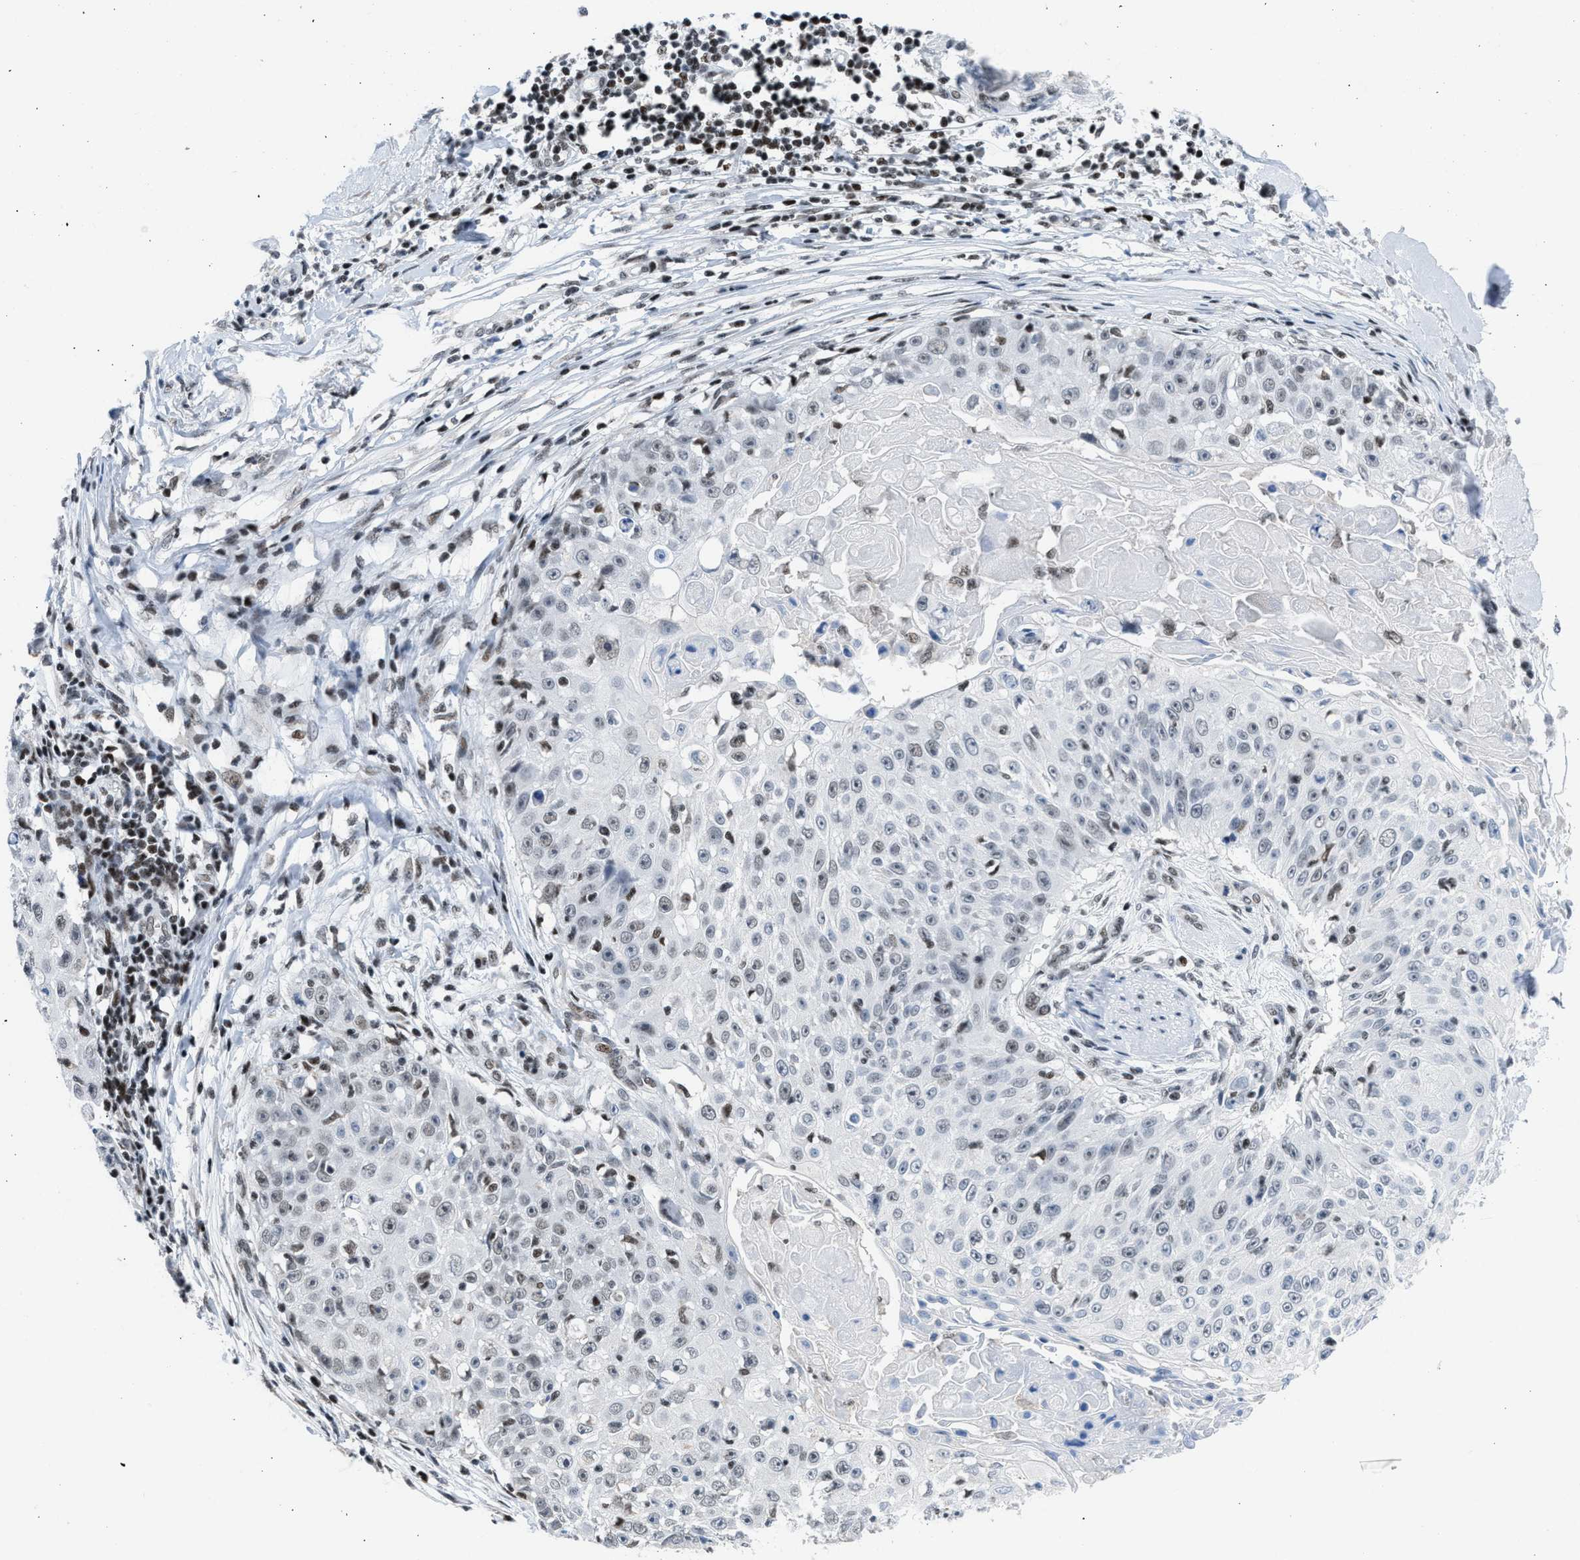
{"staining": {"intensity": "negative", "quantity": "none", "location": "none"}, "tissue": "skin cancer", "cell_type": "Tumor cells", "image_type": "cancer", "snomed": [{"axis": "morphology", "description": "Squamous cell carcinoma, NOS"}, {"axis": "topography", "description": "Skin"}], "caption": "IHC micrograph of neoplastic tissue: human squamous cell carcinoma (skin) stained with DAB (3,3'-diaminobenzidine) displays no significant protein positivity in tumor cells.", "gene": "TERF2IP", "patient": {"sex": "male", "age": 86}}